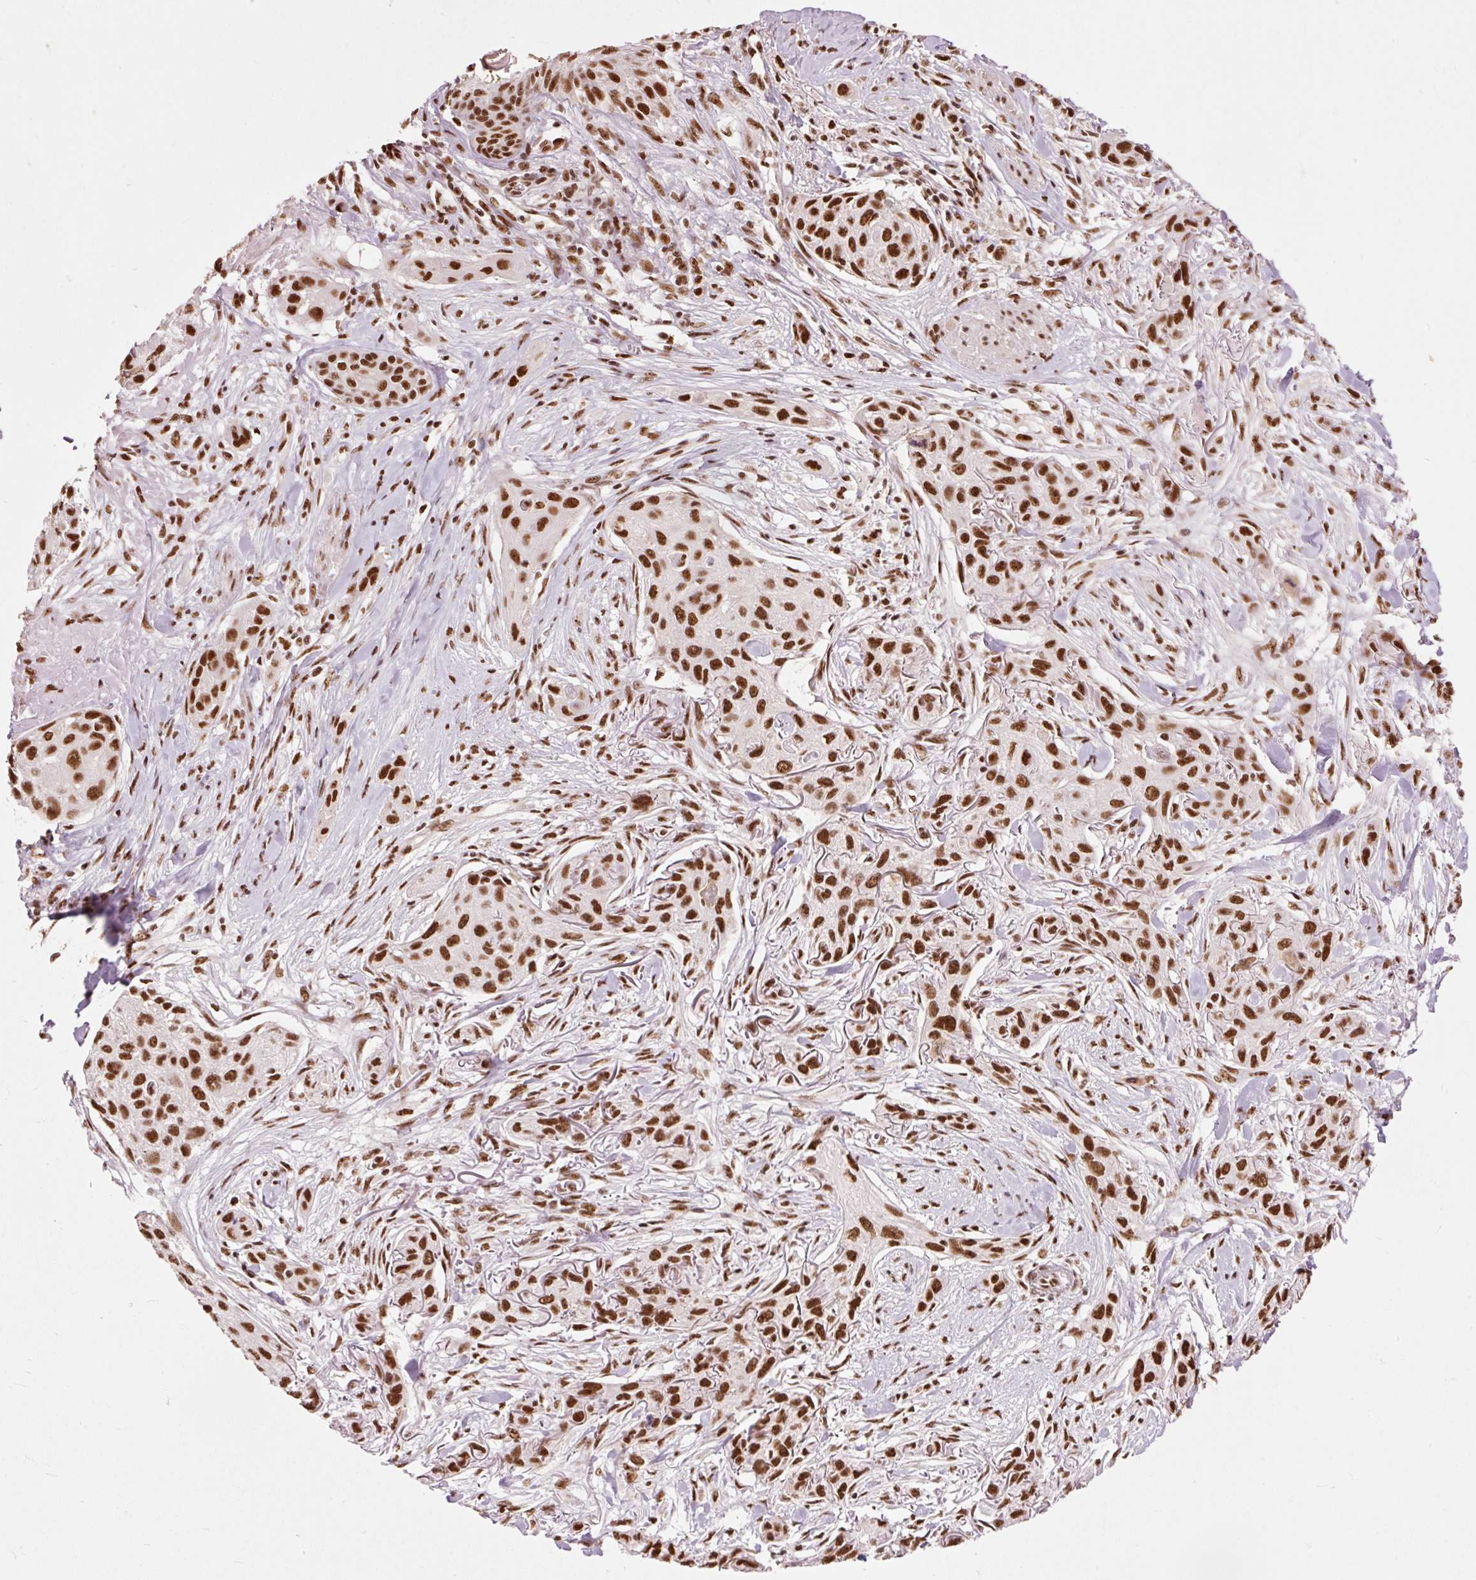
{"staining": {"intensity": "strong", "quantity": ">75%", "location": "nuclear"}, "tissue": "skin cancer", "cell_type": "Tumor cells", "image_type": "cancer", "snomed": [{"axis": "morphology", "description": "Squamous cell carcinoma, NOS"}, {"axis": "topography", "description": "Skin"}], "caption": "Immunohistochemistry (DAB (3,3'-diaminobenzidine)) staining of human skin cancer (squamous cell carcinoma) reveals strong nuclear protein positivity in approximately >75% of tumor cells.", "gene": "ZBTB44", "patient": {"sex": "male", "age": 63}}